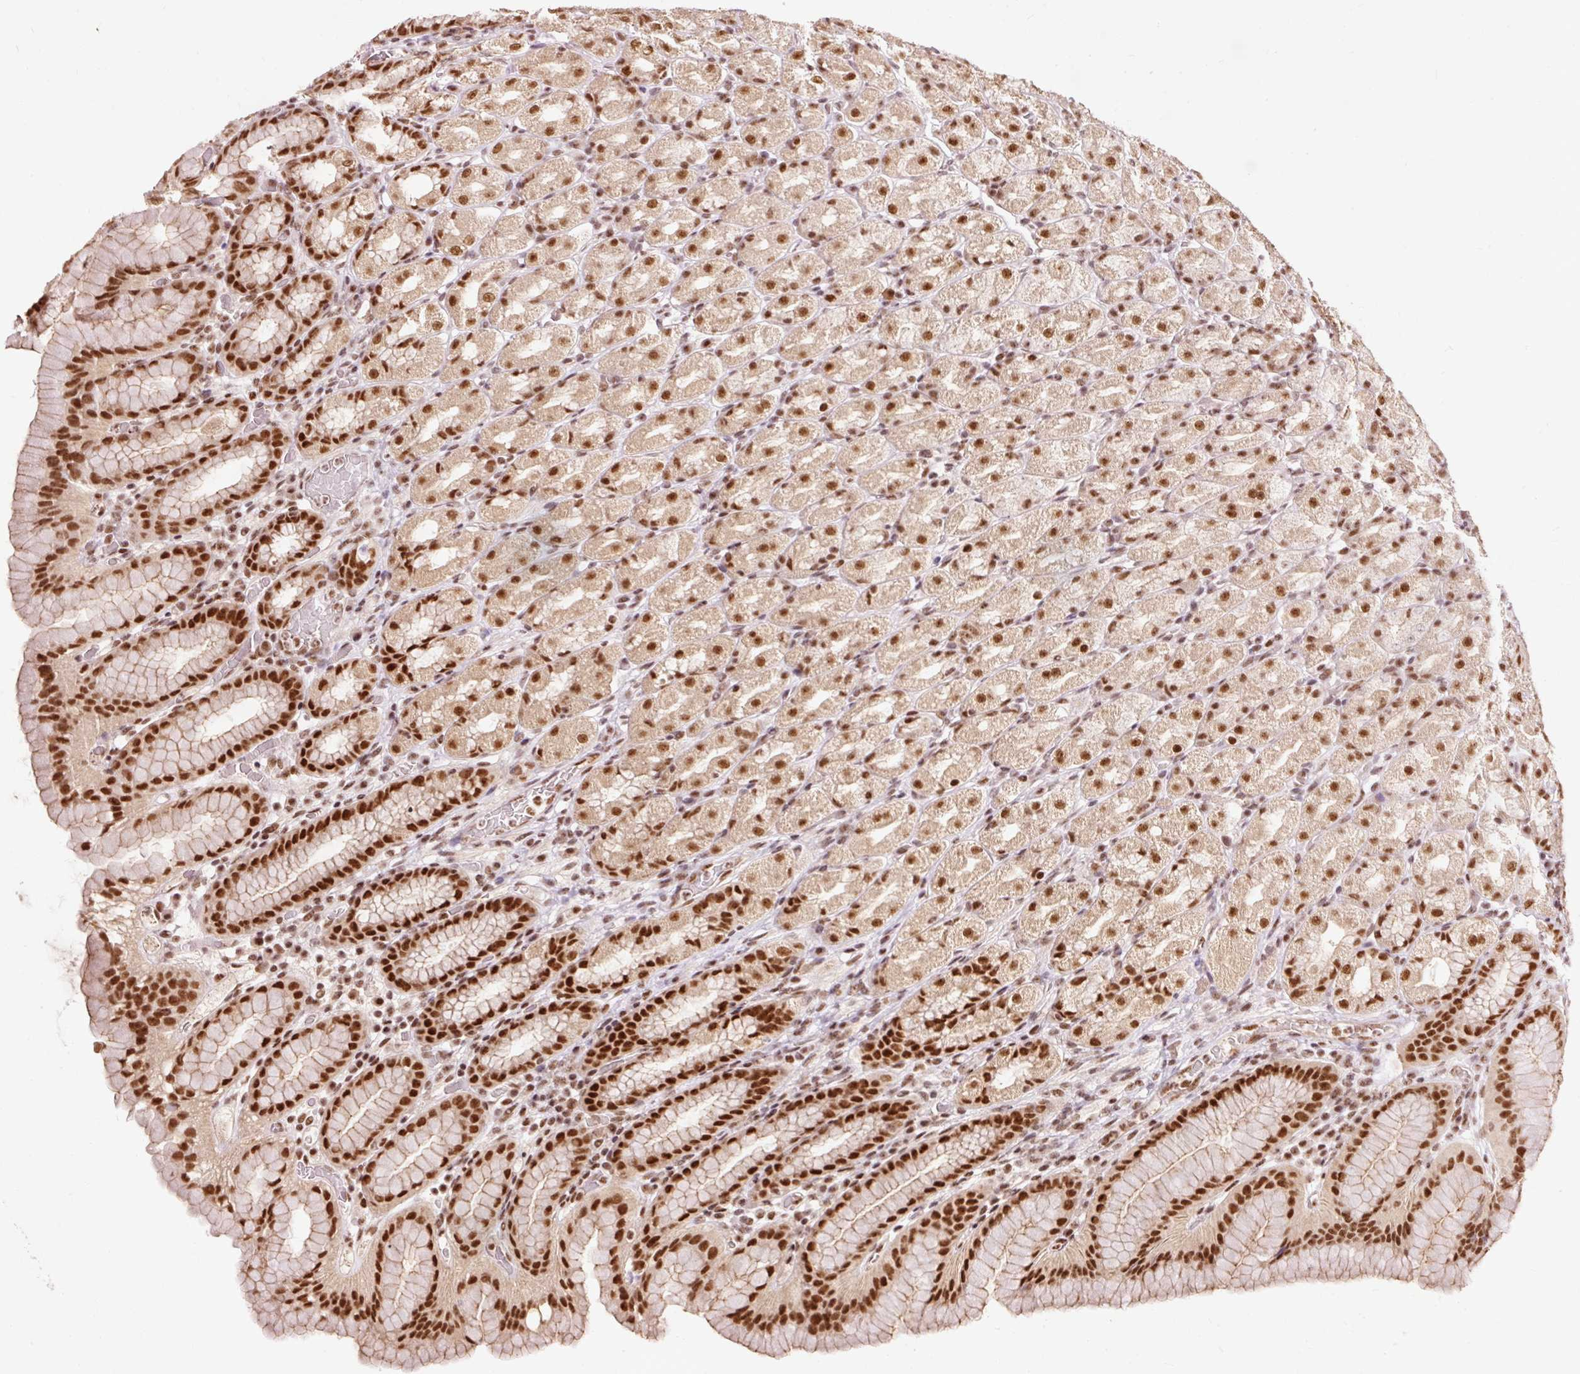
{"staining": {"intensity": "strong", "quantity": ">75%", "location": "nuclear"}, "tissue": "stomach", "cell_type": "Glandular cells", "image_type": "normal", "snomed": [{"axis": "morphology", "description": "Normal tissue, NOS"}, {"axis": "topography", "description": "Stomach, upper"}, {"axis": "topography", "description": "Stomach"}], "caption": "This is a histology image of immunohistochemistry (IHC) staining of normal stomach, which shows strong staining in the nuclear of glandular cells.", "gene": "ZBTB44", "patient": {"sex": "male", "age": 68}}